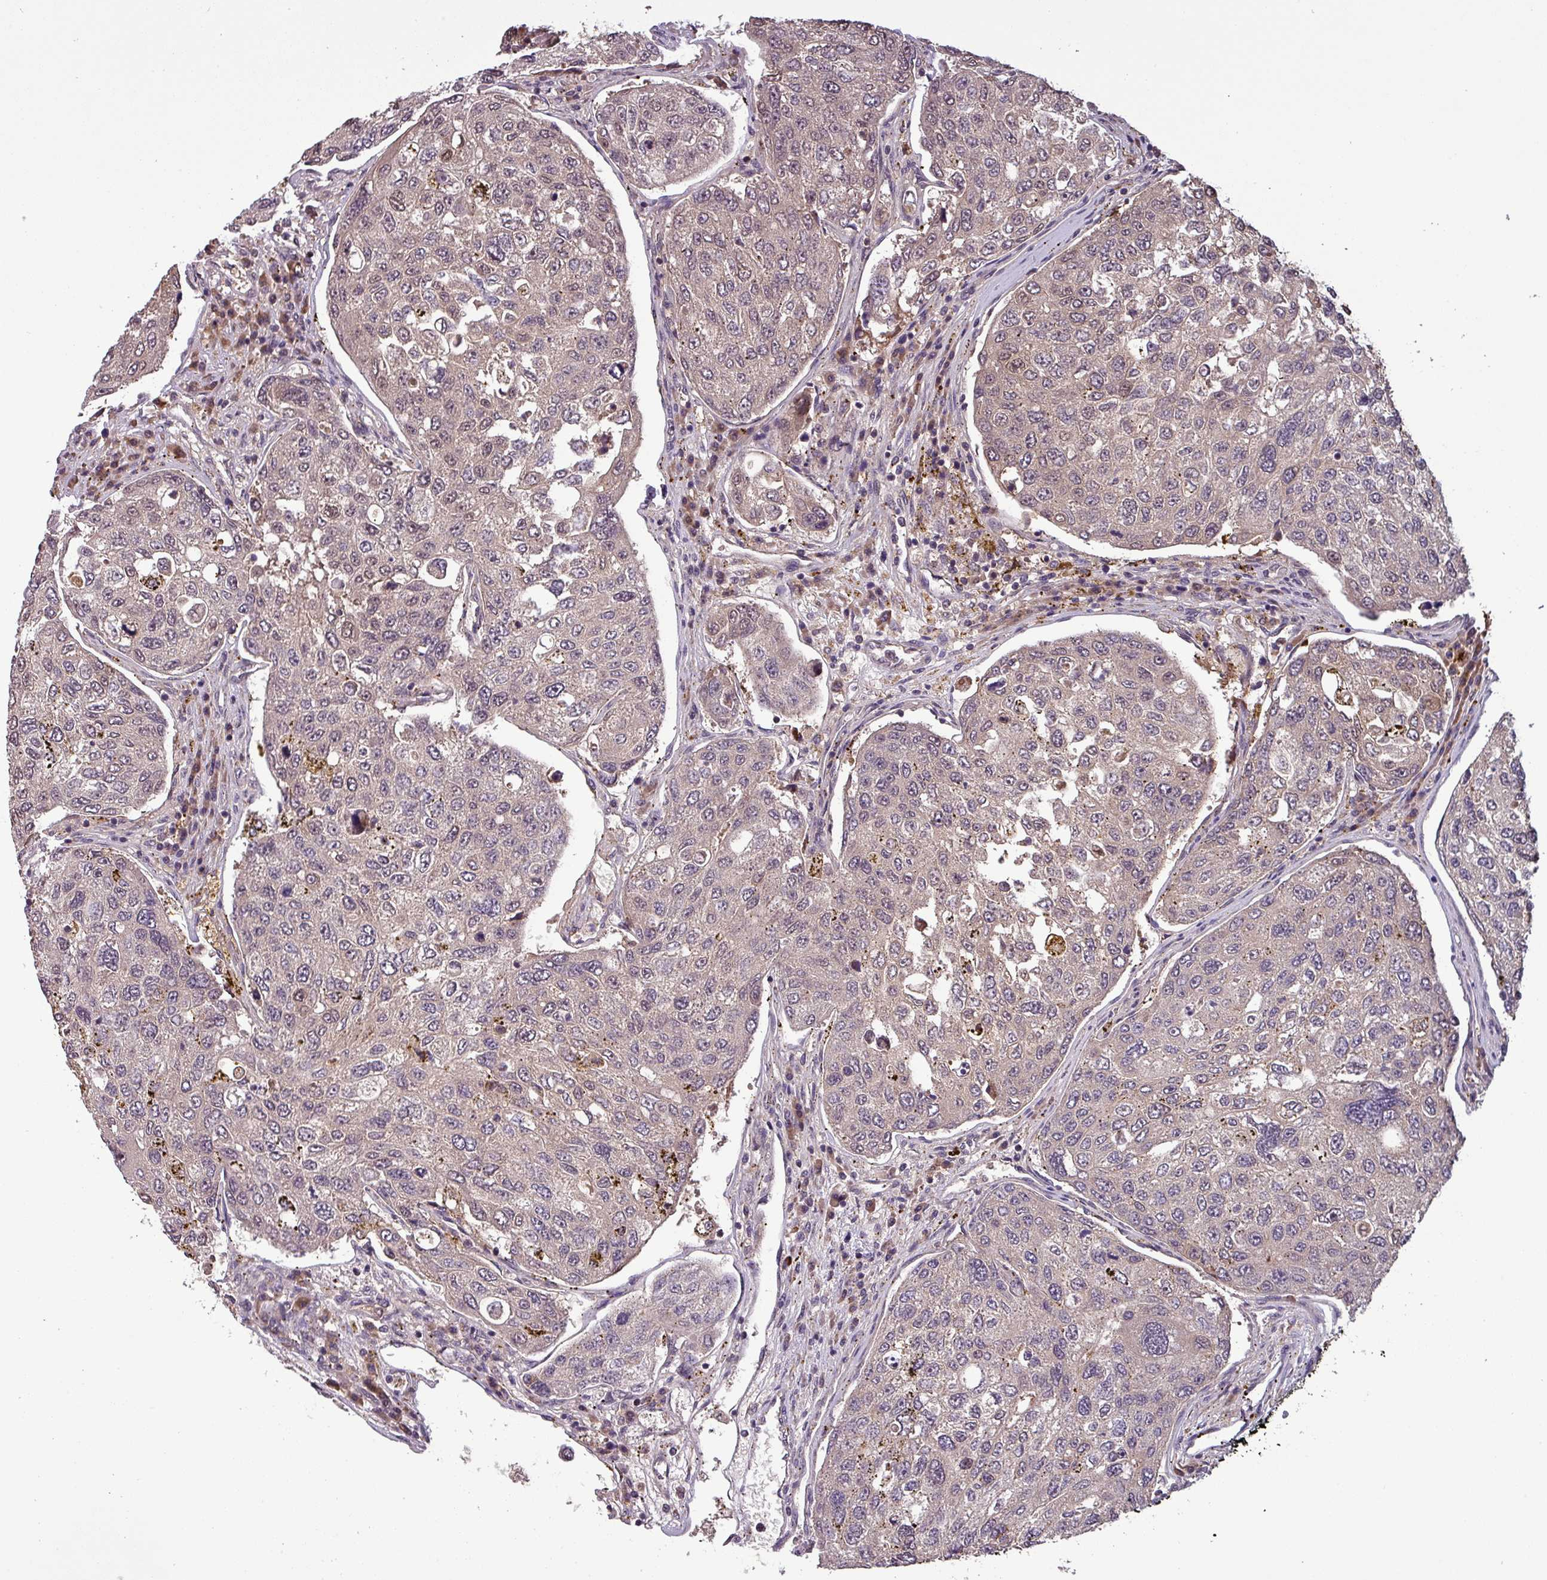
{"staining": {"intensity": "weak", "quantity": "25%-75%", "location": "cytoplasmic/membranous,nuclear"}, "tissue": "urothelial cancer", "cell_type": "Tumor cells", "image_type": "cancer", "snomed": [{"axis": "morphology", "description": "Urothelial carcinoma, High grade"}, {"axis": "topography", "description": "Lymph node"}, {"axis": "topography", "description": "Urinary bladder"}], "caption": "Human urothelial cancer stained with a protein marker shows weak staining in tumor cells.", "gene": "NOB1", "patient": {"sex": "male", "age": 51}}